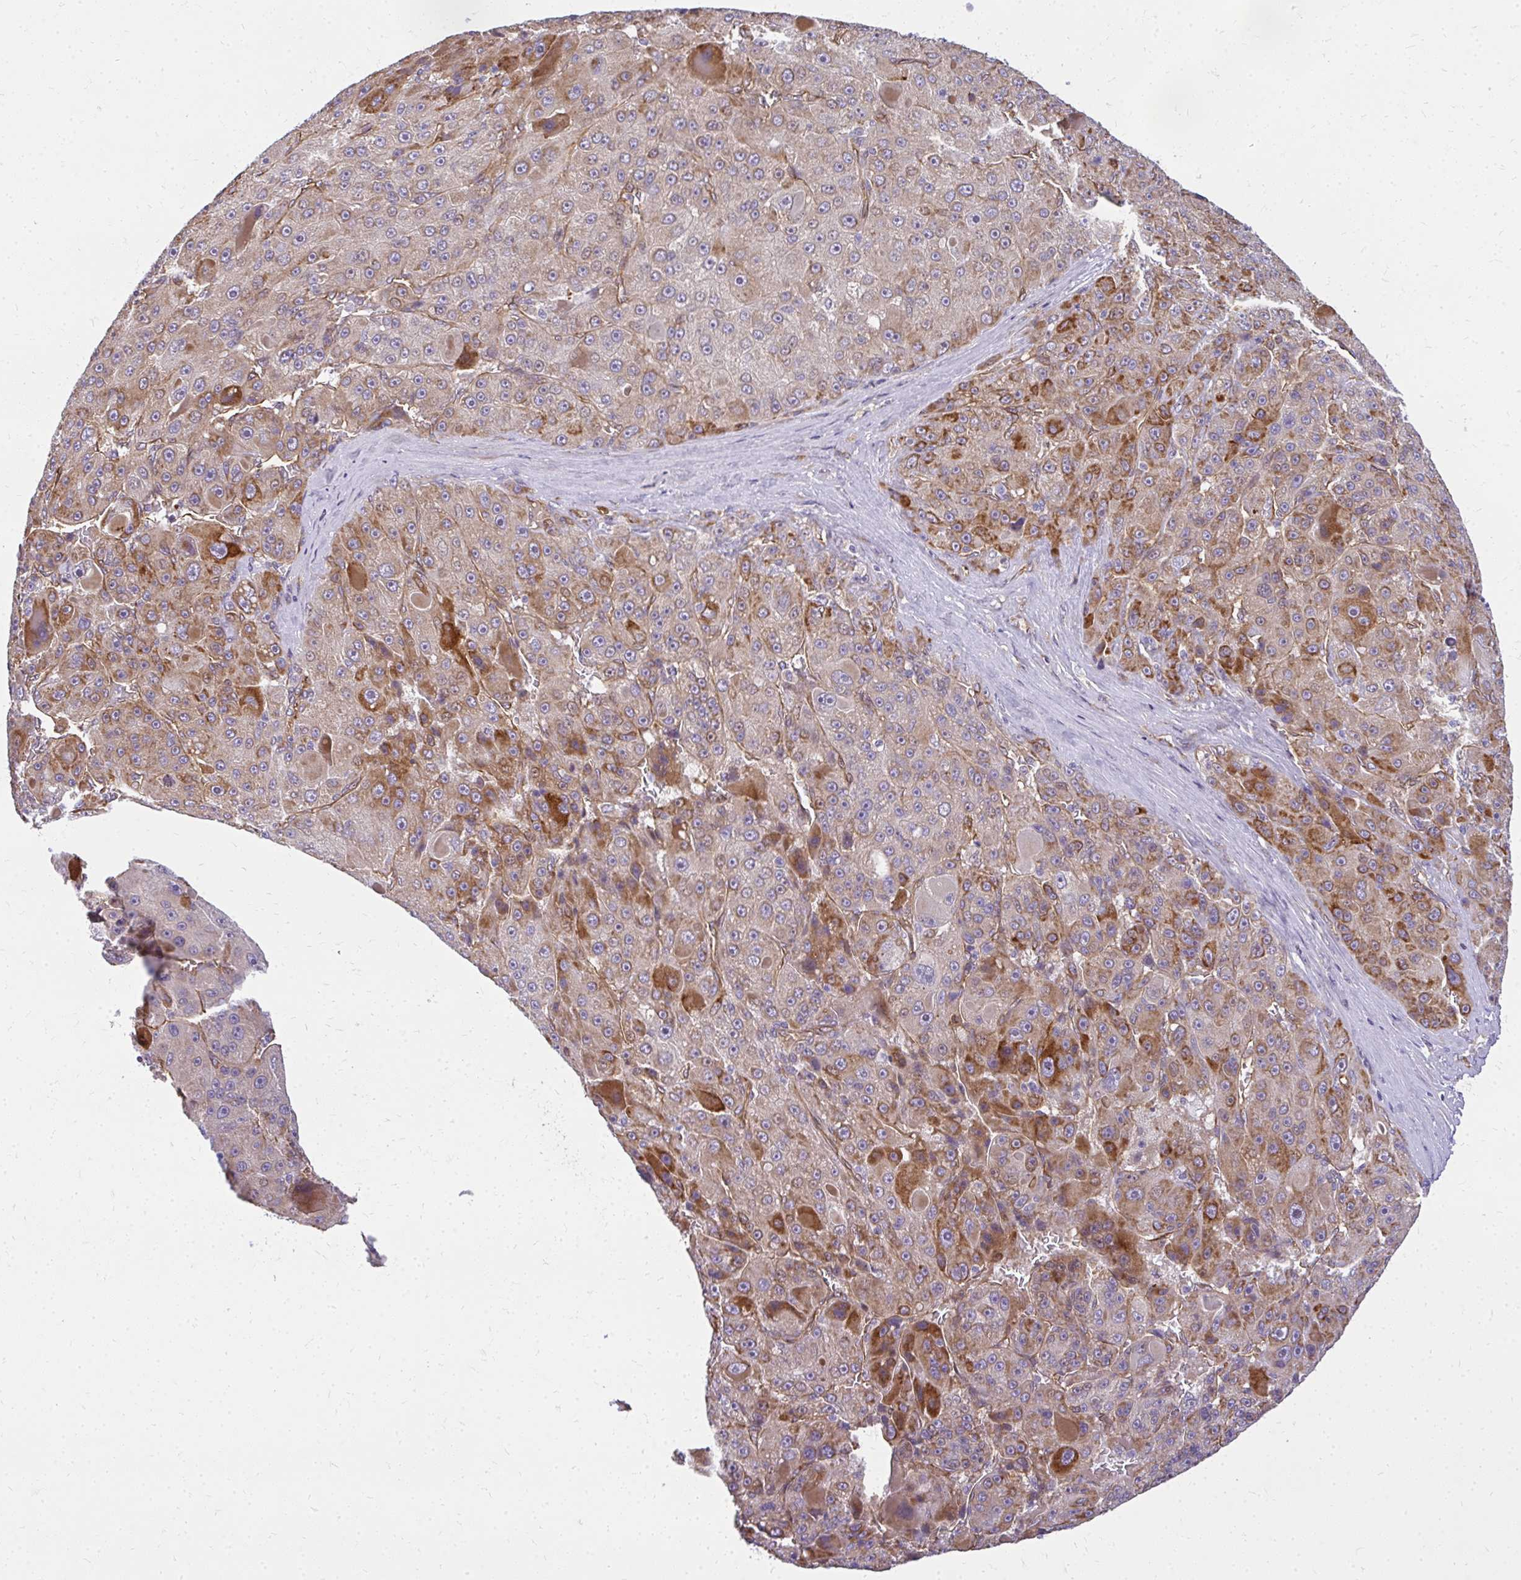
{"staining": {"intensity": "strong", "quantity": "<25%", "location": "cytoplasmic/membranous"}, "tissue": "liver cancer", "cell_type": "Tumor cells", "image_type": "cancer", "snomed": [{"axis": "morphology", "description": "Carcinoma, Hepatocellular, NOS"}, {"axis": "topography", "description": "Liver"}], "caption": "High-magnification brightfield microscopy of liver cancer (hepatocellular carcinoma) stained with DAB (3,3'-diaminobenzidine) (brown) and counterstained with hematoxylin (blue). tumor cells exhibit strong cytoplasmic/membranous positivity is identified in about<25% of cells. (DAB (3,3'-diaminobenzidine) IHC, brown staining for protein, blue staining for nuclei).", "gene": "RSKR", "patient": {"sex": "male", "age": 76}}